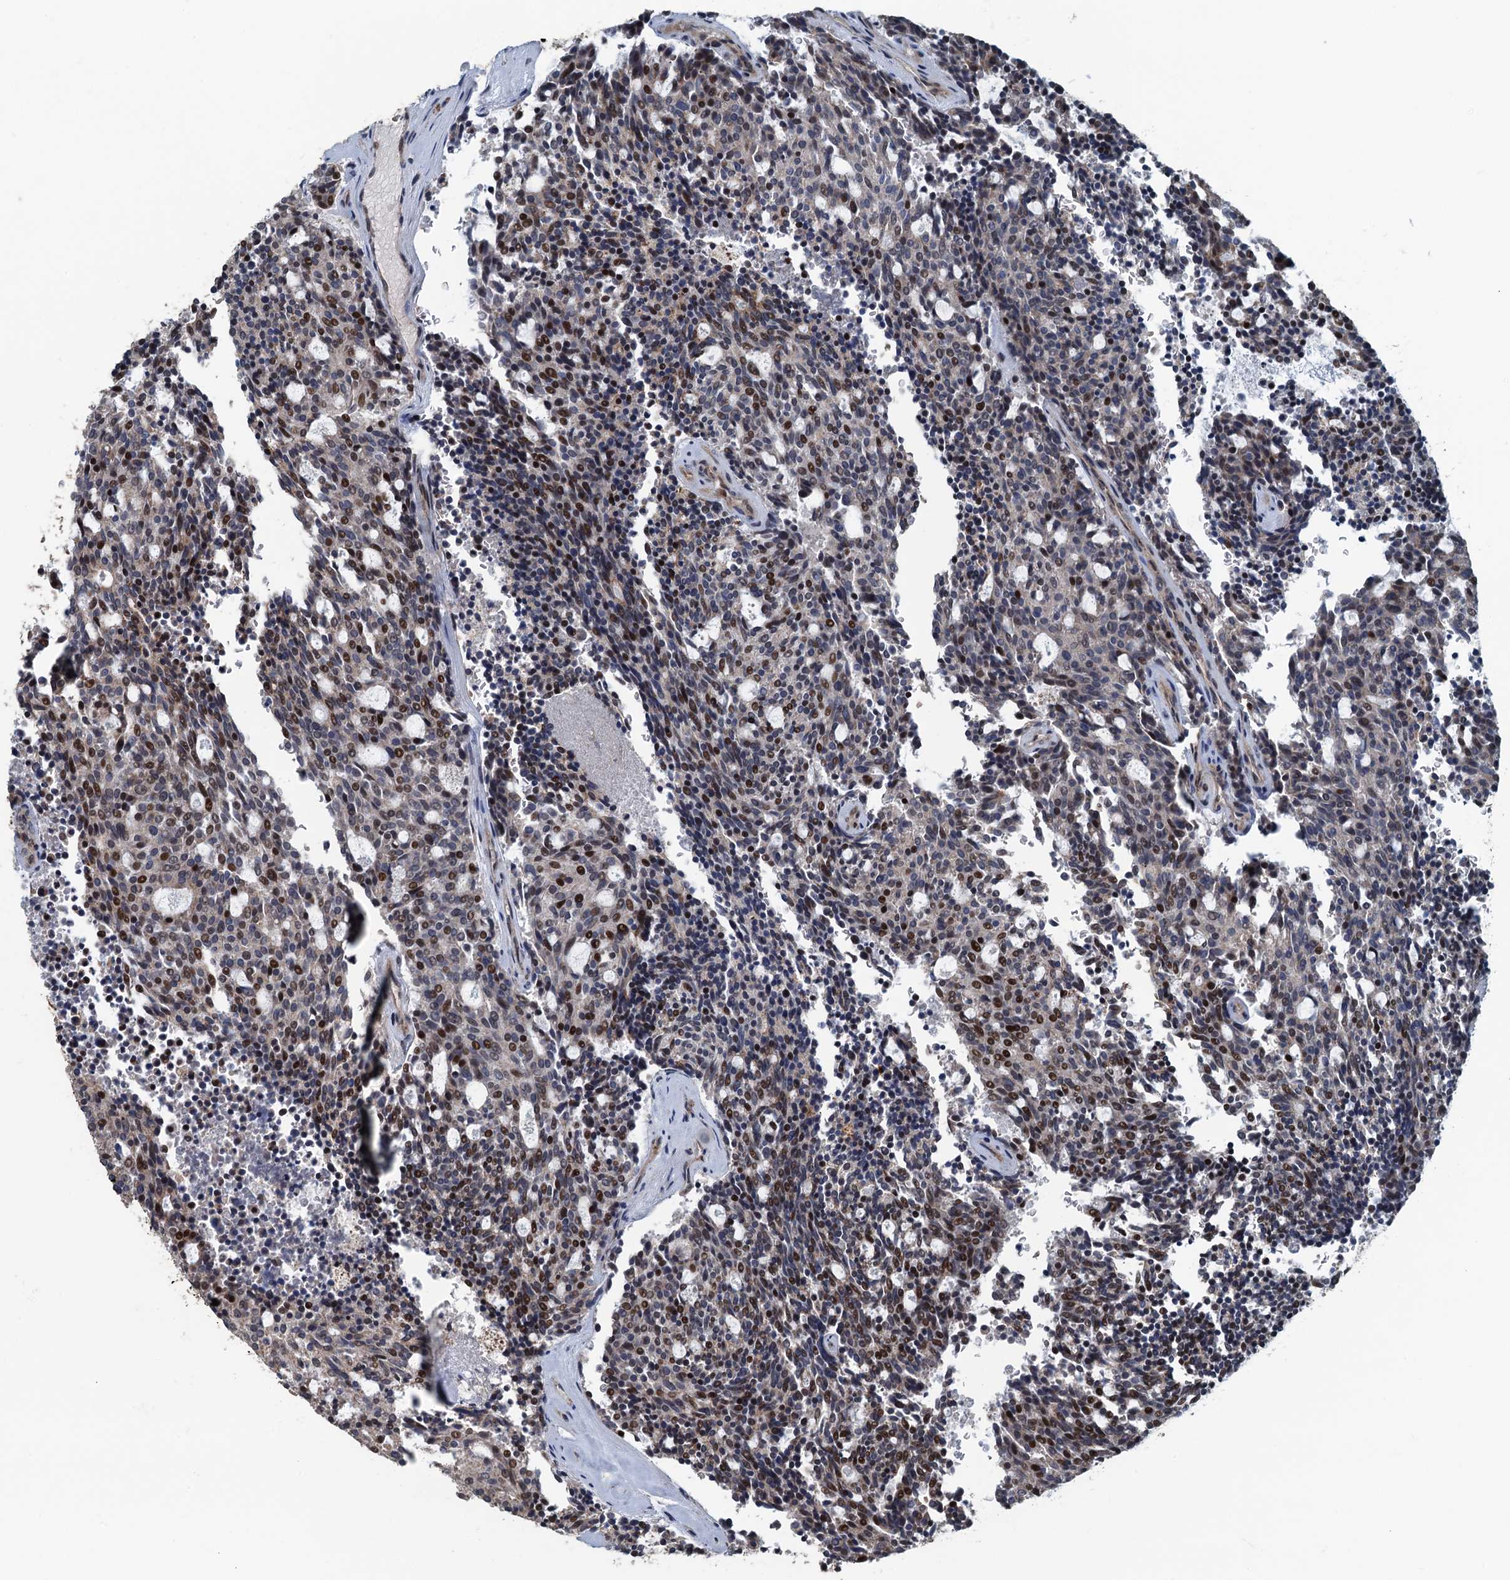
{"staining": {"intensity": "moderate", "quantity": "25%-75%", "location": "nuclear"}, "tissue": "carcinoid", "cell_type": "Tumor cells", "image_type": "cancer", "snomed": [{"axis": "morphology", "description": "Carcinoid, malignant, NOS"}, {"axis": "topography", "description": "Pancreas"}], "caption": "Protein analysis of carcinoid (malignant) tissue exhibits moderate nuclear positivity in about 25%-75% of tumor cells.", "gene": "AGRN", "patient": {"sex": "female", "age": 54}}